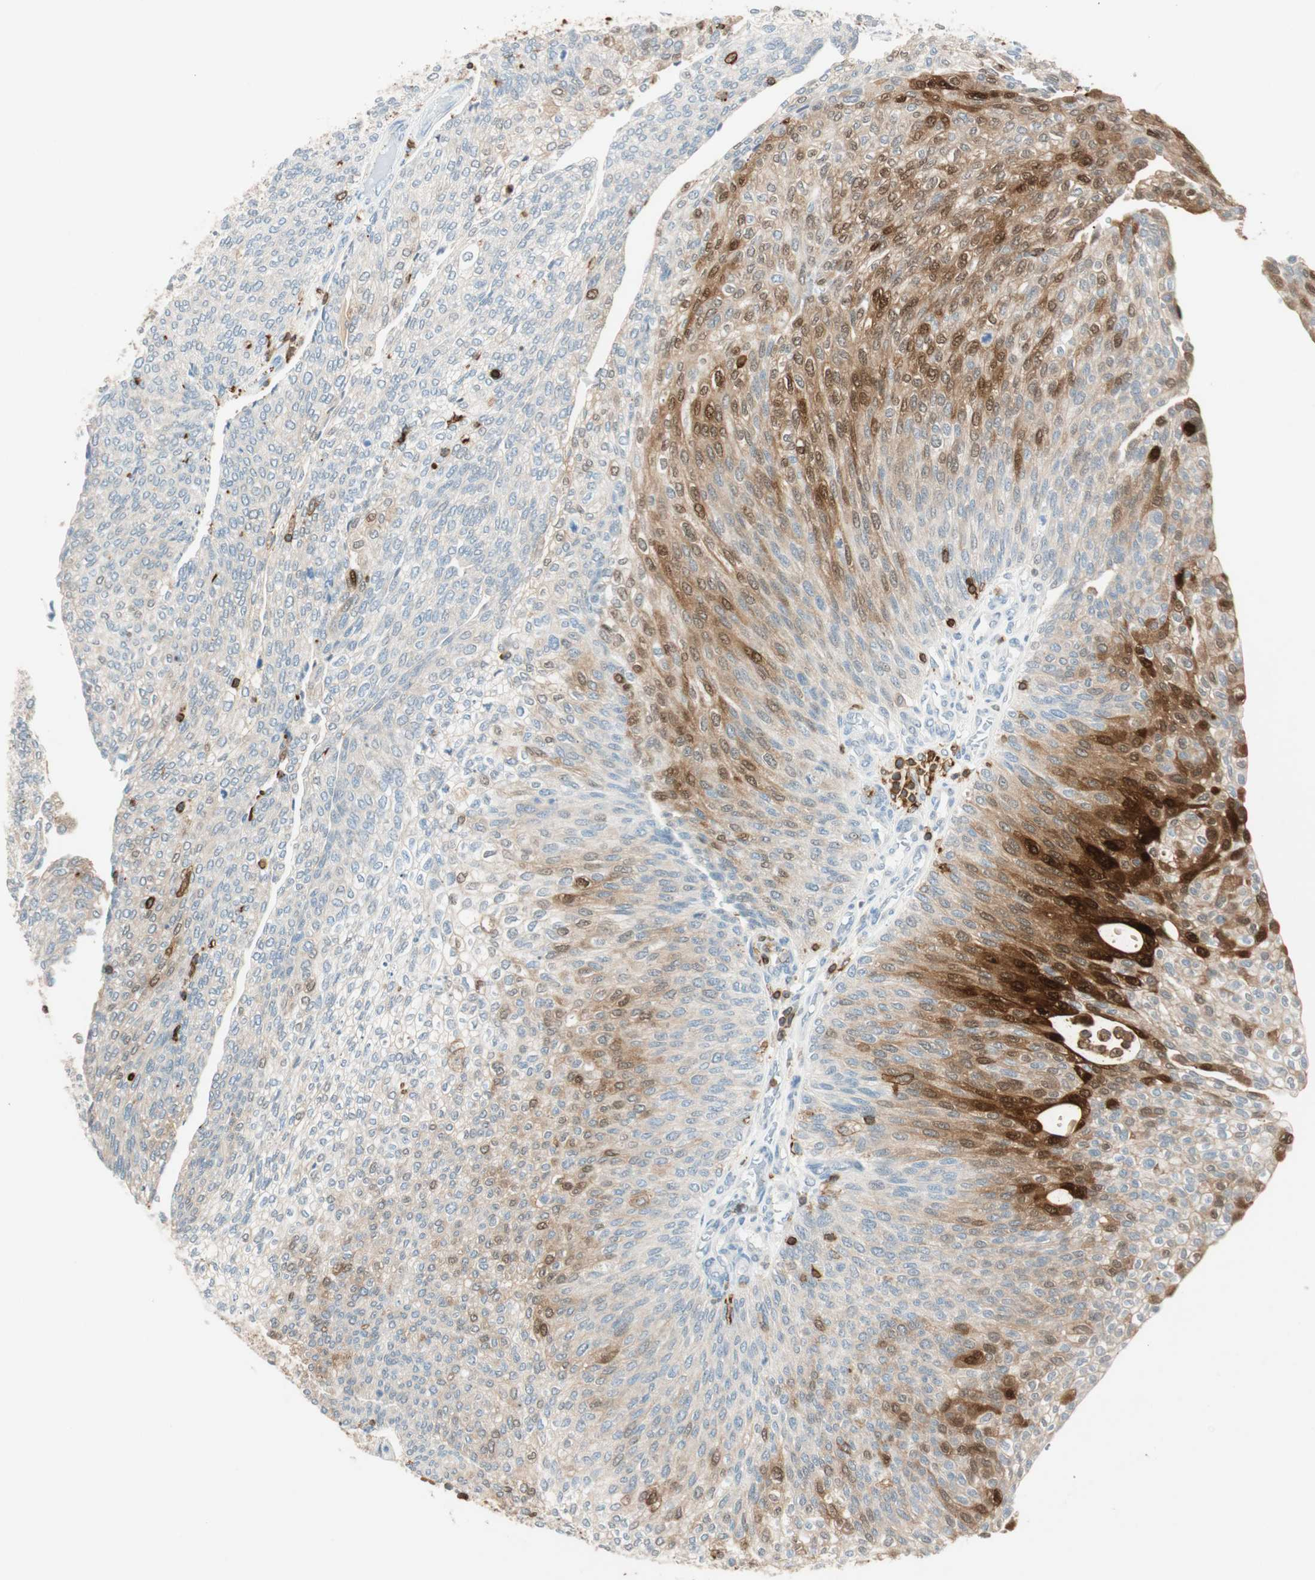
{"staining": {"intensity": "moderate", "quantity": "25%-75%", "location": "cytoplasmic/membranous"}, "tissue": "urothelial cancer", "cell_type": "Tumor cells", "image_type": "cancer", "snomed": [{"axis": "morphology", "description": "Urothelial carcinoma, Low grade"}, {"axis": "topography", "description": "Urinary bladder"}], "caption": "Immunohistochemistry histopathology image of neoplastic tissue: human urothelial cancer stained using immunohistochemistry exhibits medium levels of moderate protein expression localized specifically in the cytoplasmic/membranous of tumor cells, appearing as a cytoplasmic/membranous brown color.", "gene": "HPGD", "patient": {"sex": "female", "age": 79}}